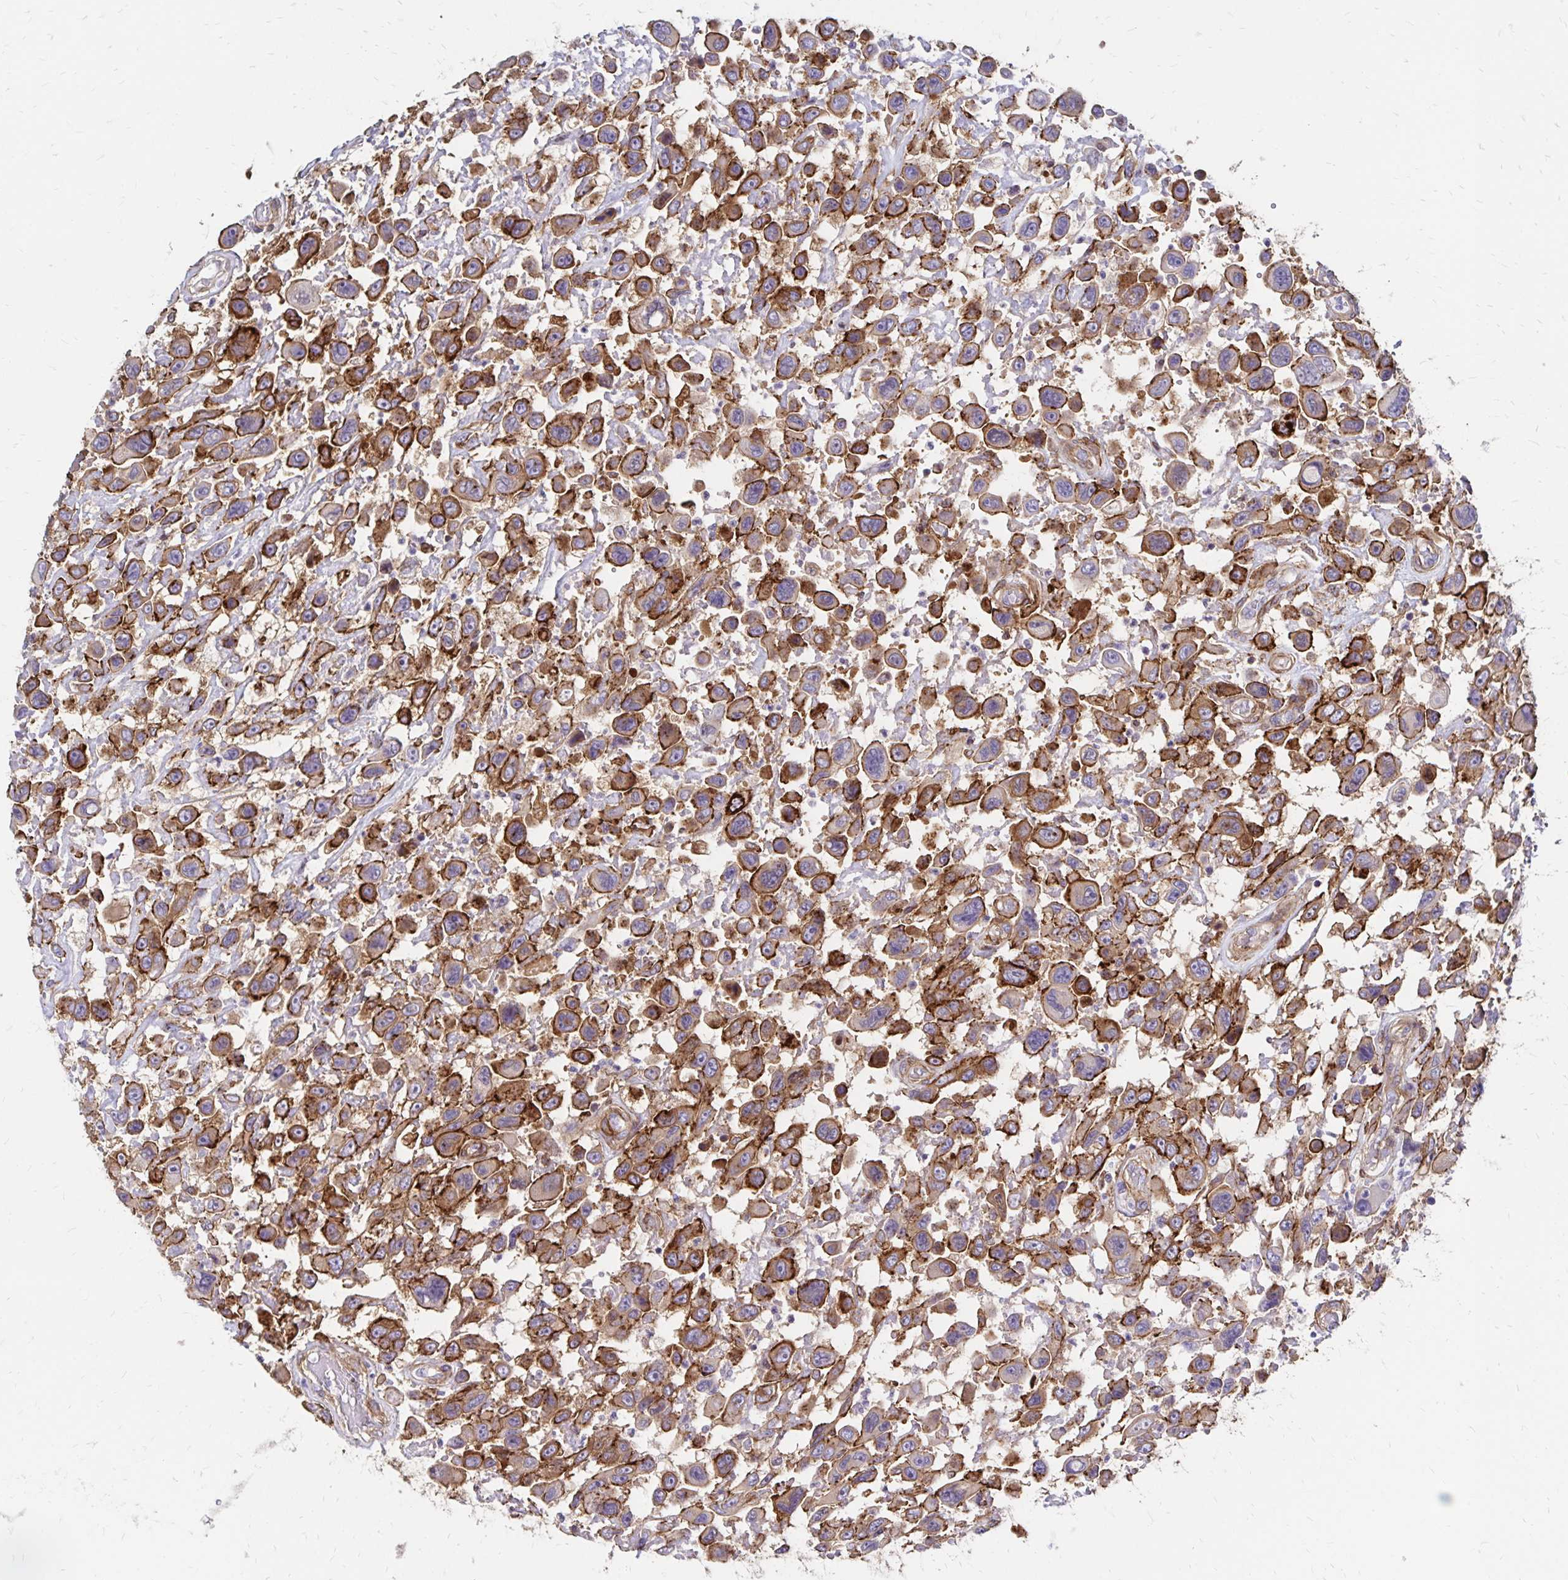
{"staining": {"intensity": "strong", "quantity": ">75%", "location": "cytoplasmic/membranous"}, "tissue": "urothelial cancer", "cell_type": "Tumor cells", "image_type": "cancer", "snomed": [{"axis": "morphology", "description": "Urothelial carcinoma, High grade"}, {"axis": "topography", "description": "Urinary bladder"}], "caption": "Protein expression analysis of urothelial cancer displays strong cytoplasmic/membranous positivity in approximately >75% of tumor cells.", "gene": "TNS3", "patient": {"sex": "male", "age": 53}}